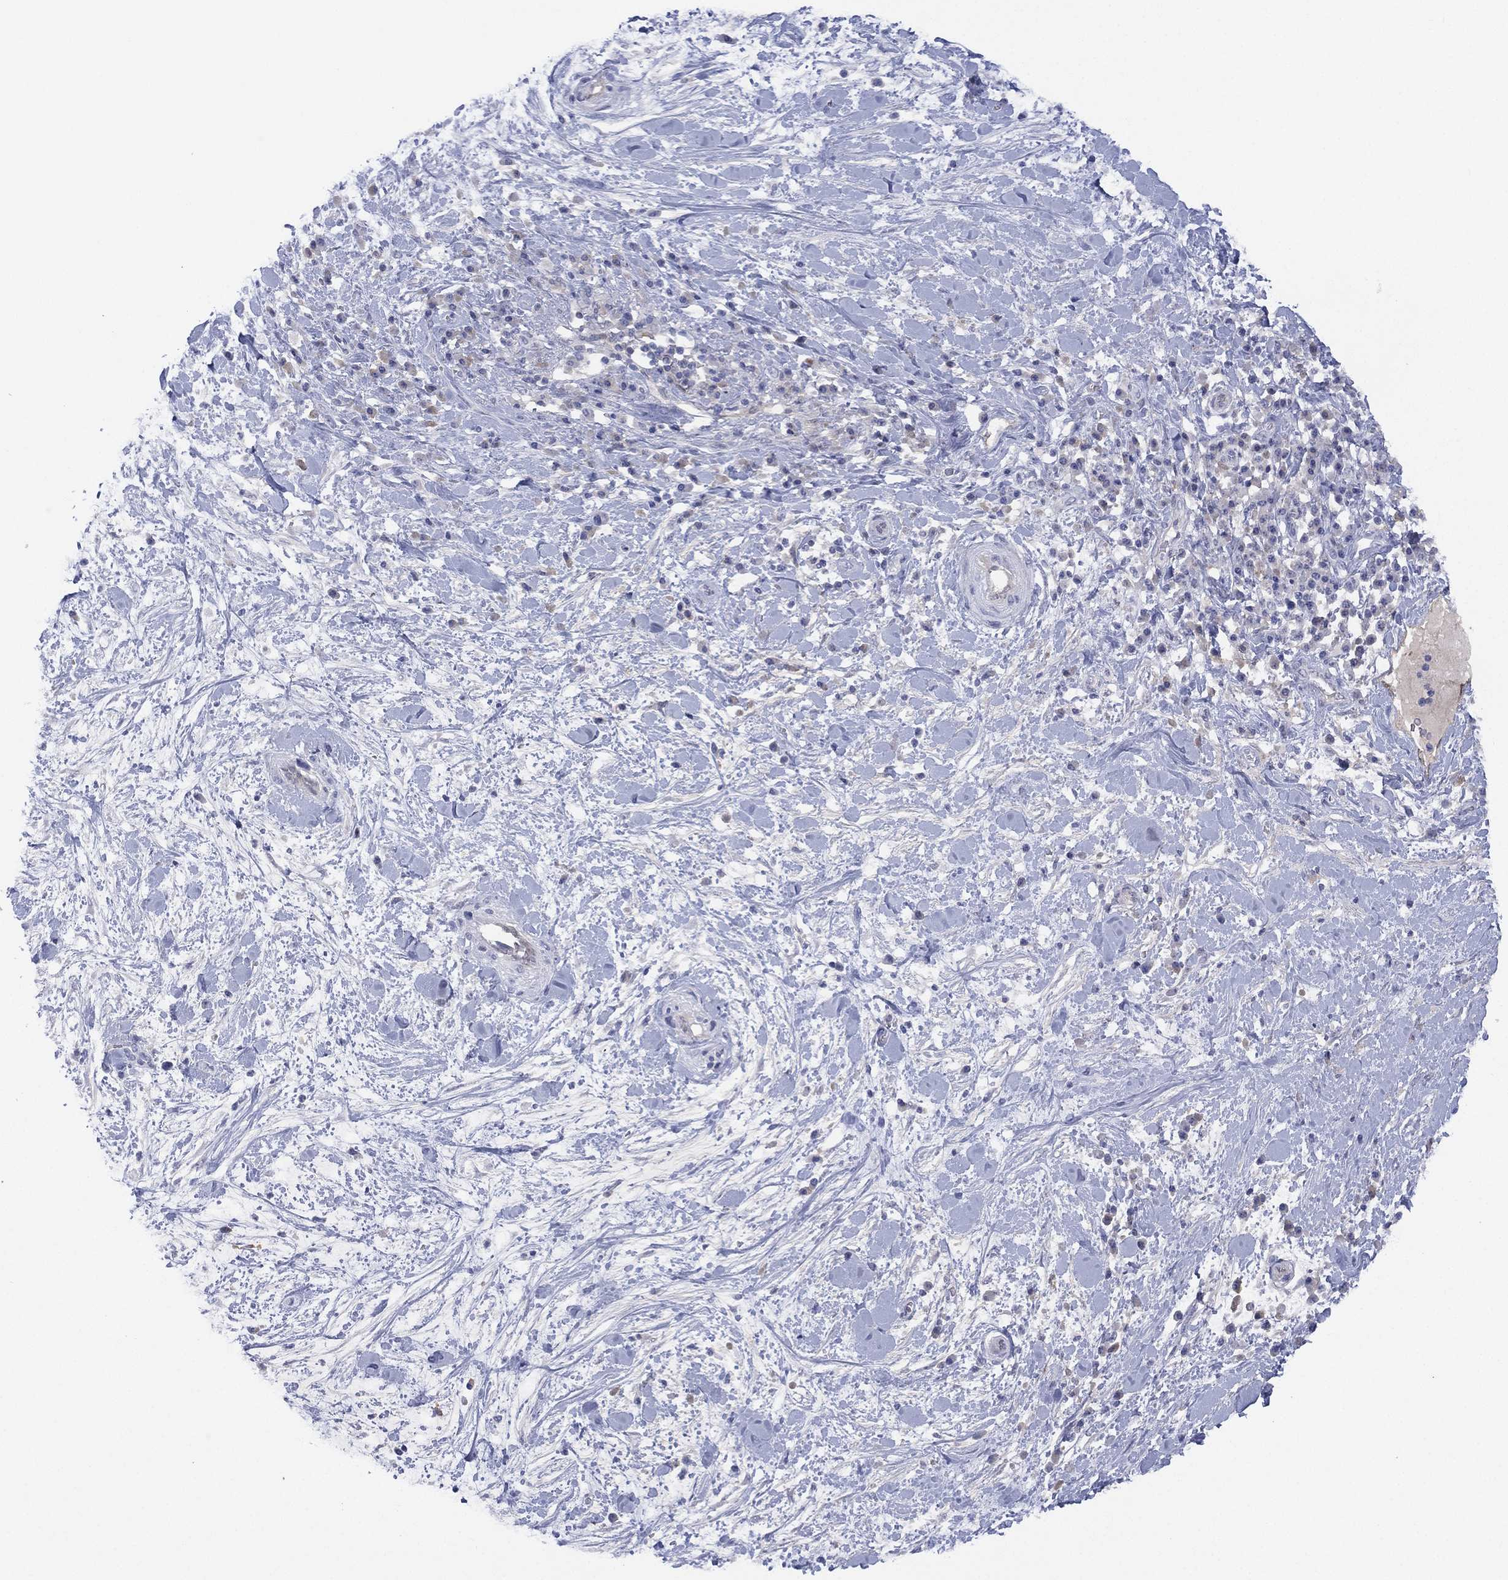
{"staining": {"intensity": "negative", "quantity": "none", "location": "none"}, "tissue": "liver cancer", "cell_type": "Tumor cells", "image_type": "cancer", "snomed": [{"axis": "morphology", "description": "Cholangiocarcinoma"}, {"axis": "topography", "description": "Liver"}], "caption": "Image shows no significant protein staining in tumor cells of liver cholangiocarcinoma.", "gene": "DDAH1", "patient": {"sex": "female", "age": 73}}